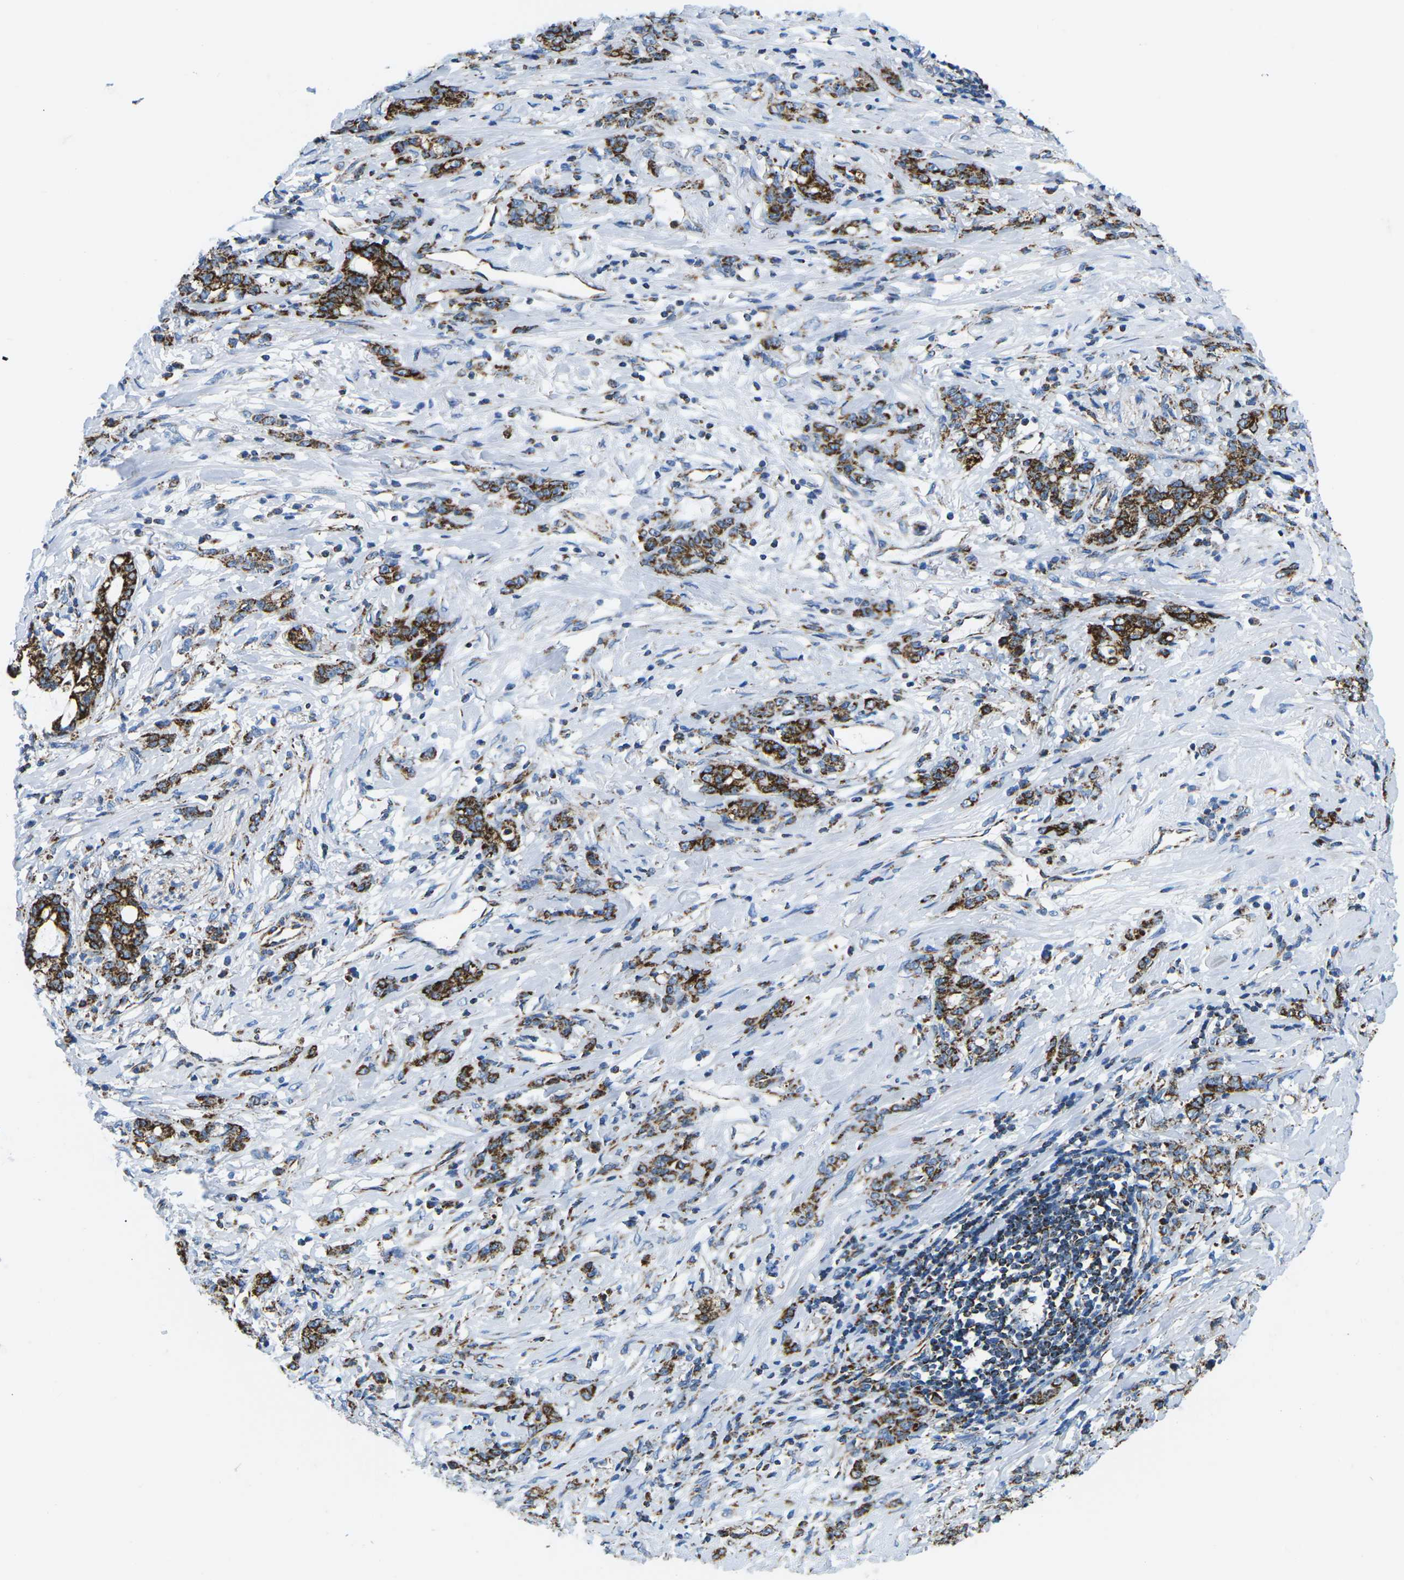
{"staining": {"intensity": "strong", "quantity": ">75%", "location": "cytoplasmic/membranous"}, "tissue": "stomach cancer", "cell_type": "Tumor cells", "image_type": "cancer", "snomed": [{"axis": "morphology", "description": "Adenocarcinoma, NOS"}, {"axis": "topography", "description": "Stomach, lower"}], "caption": "This micrograph exhibits immunohistochemistry (IHC) staining of human adenocarcinoma (stomach), with high strong cytoplasmic/membranous positivity in approximately >75% of tumor cells.", "gene": "COX6C", "patient": {"sex": "male", "age": 88}}